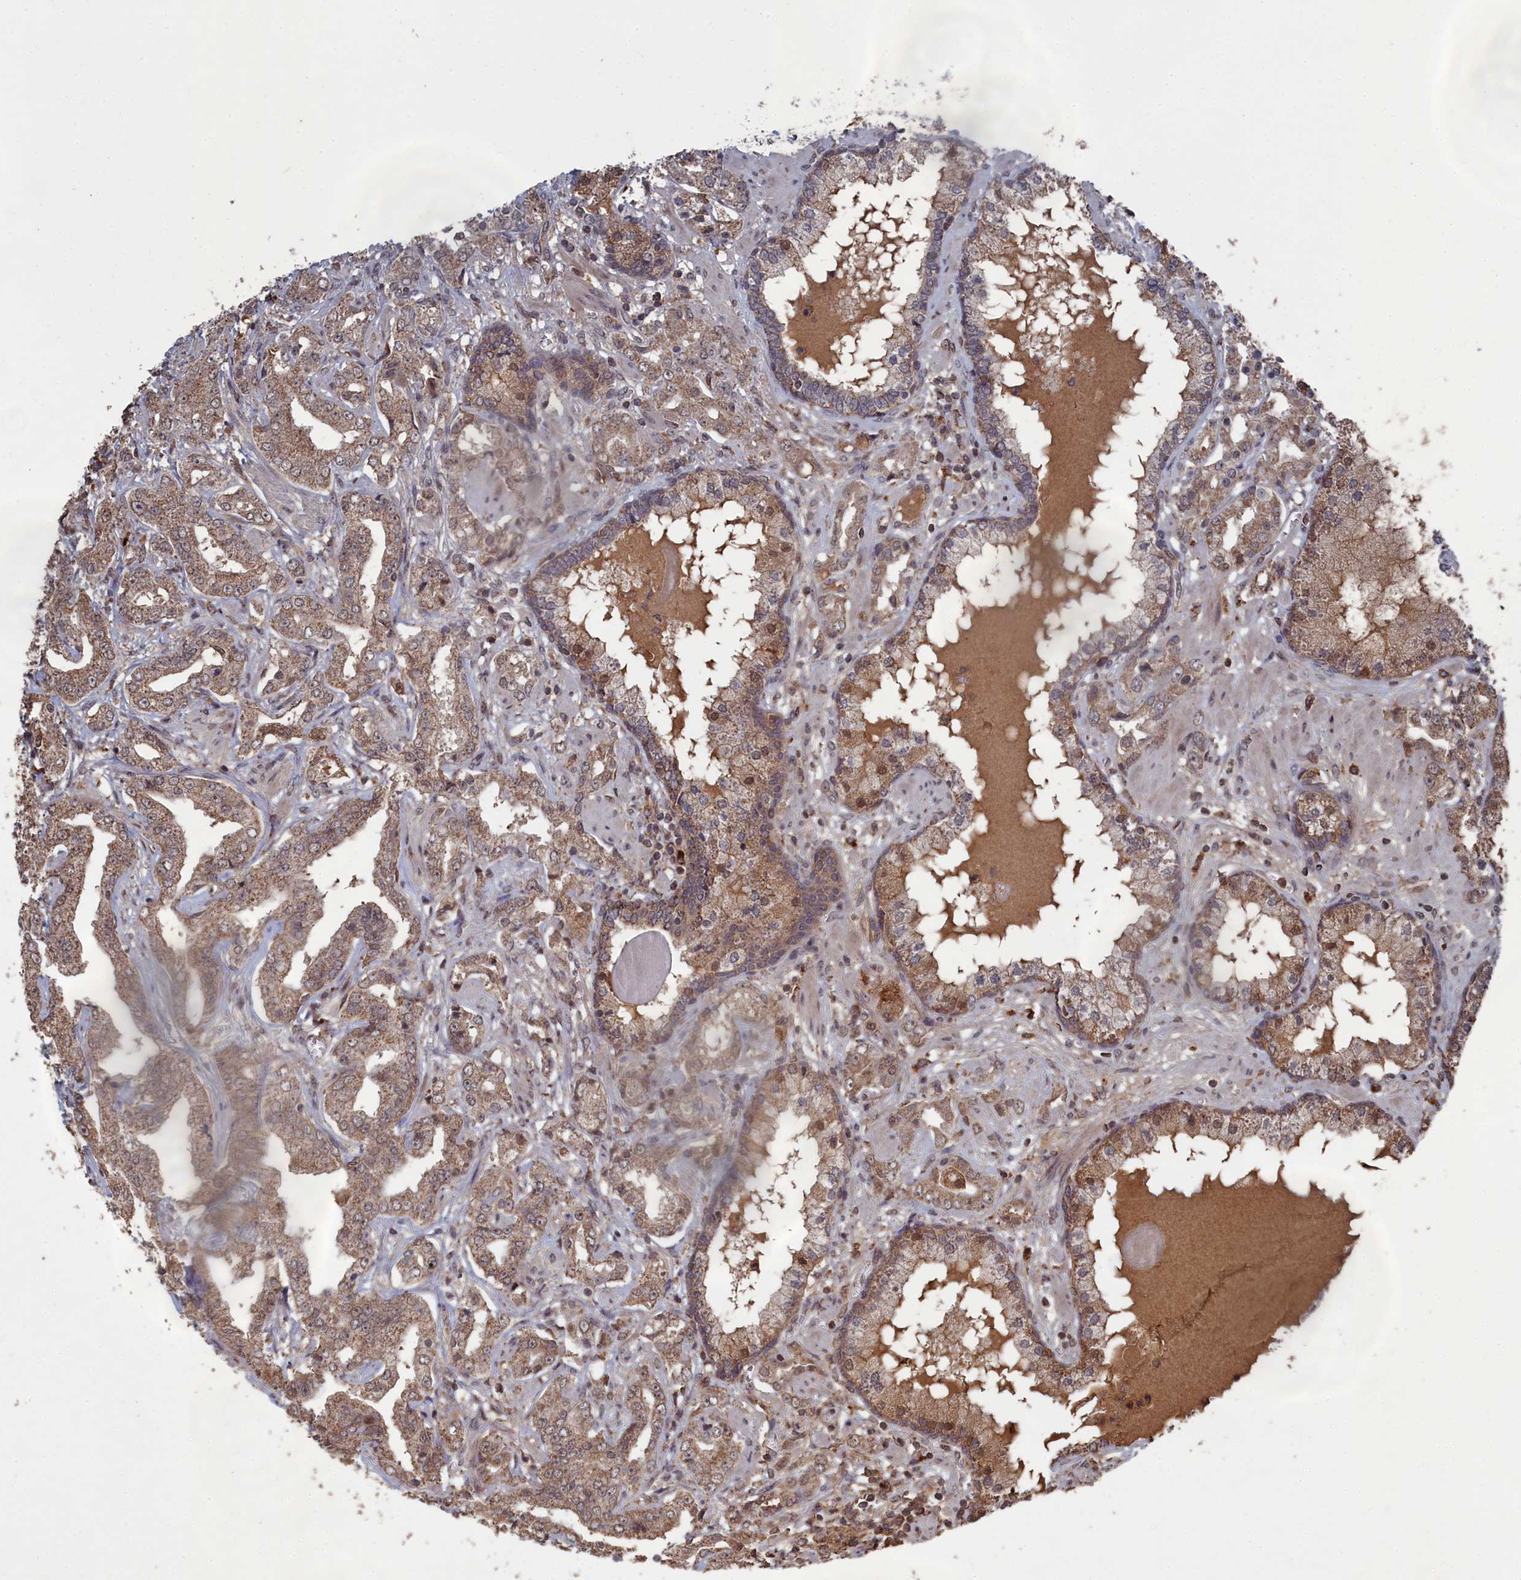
{"staining": {"intensity": "moderate", "quantity": ">75%", "location": "cytoplasmic/membranous,nuclear"}, "tissue": "prostate cancer", "cell_type": "Tumor cells", "image_type": "cancer", "snomed": [{"axis": "morphology", "description": "Adenocarcinoma, High grade"}, {"axis": "topography", "description": "Prostate"}], "caption": "The image displays immunohistochemical staining of prostate cancer. There is moderate cytoplasmic/membranous and nuclear positivity is present in approximately >75% of tumor cells. The protein is shown in brown color, while the nuclei are stained blue.", "gene": "CEACAM21", "patient": {"sex": "male", "age": 63}}